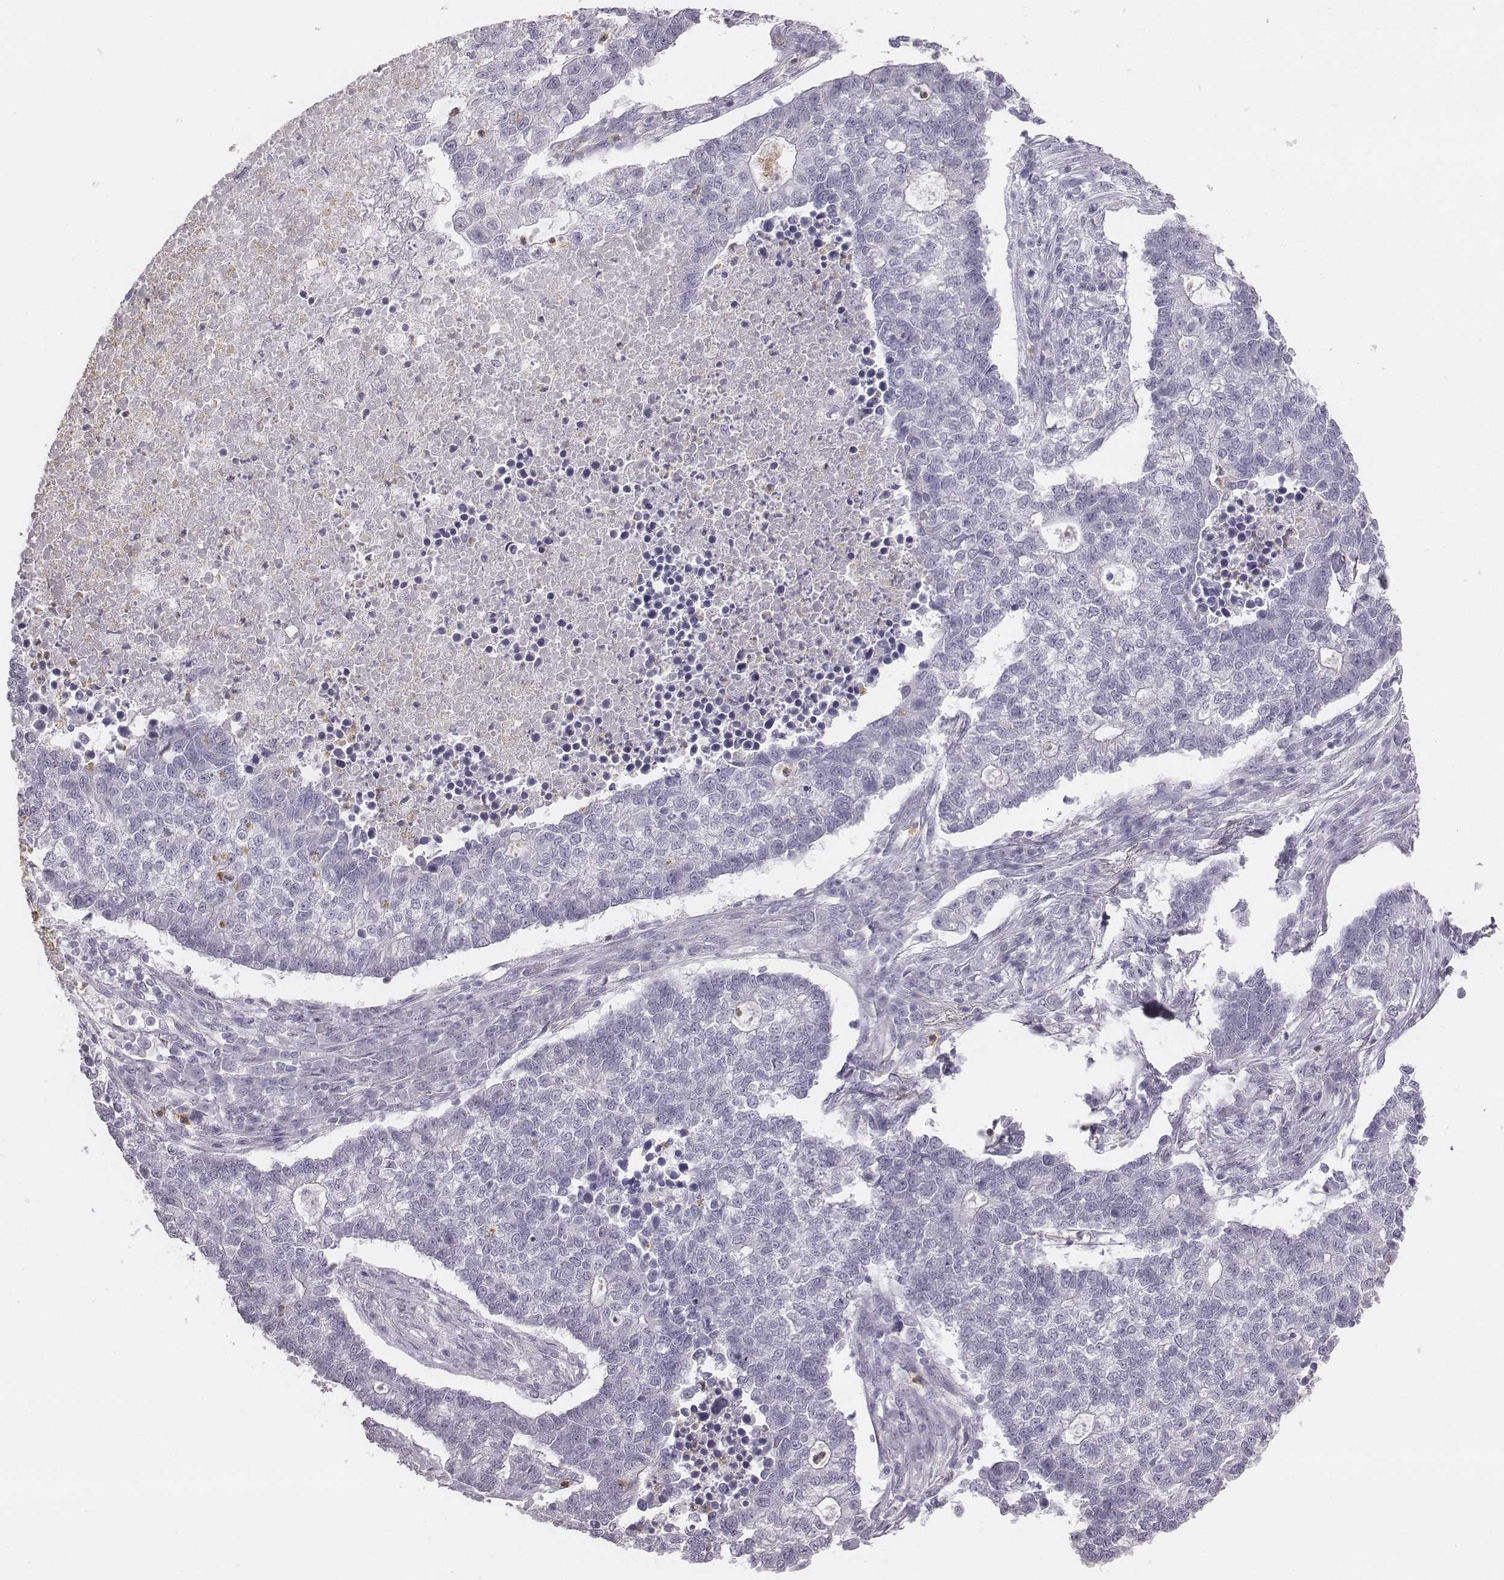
{"staining": {"intensity": "negative", "quantity": "none", "location": "none"}, "tissue": "lung cancer", "cell_type": "Tumor cells", "image_type": "cancer", "snomed": [{"axis": "morphology", "description": "Adenocarcinoma, NOS"}, {"axis": "topography", "description": "Lung"}], "caption": "There is no significant expression in tumor cells of adenocarcinoma (lung).", "gene": "KCNJ12", "patient": {"sex": "male", "age": 57}}